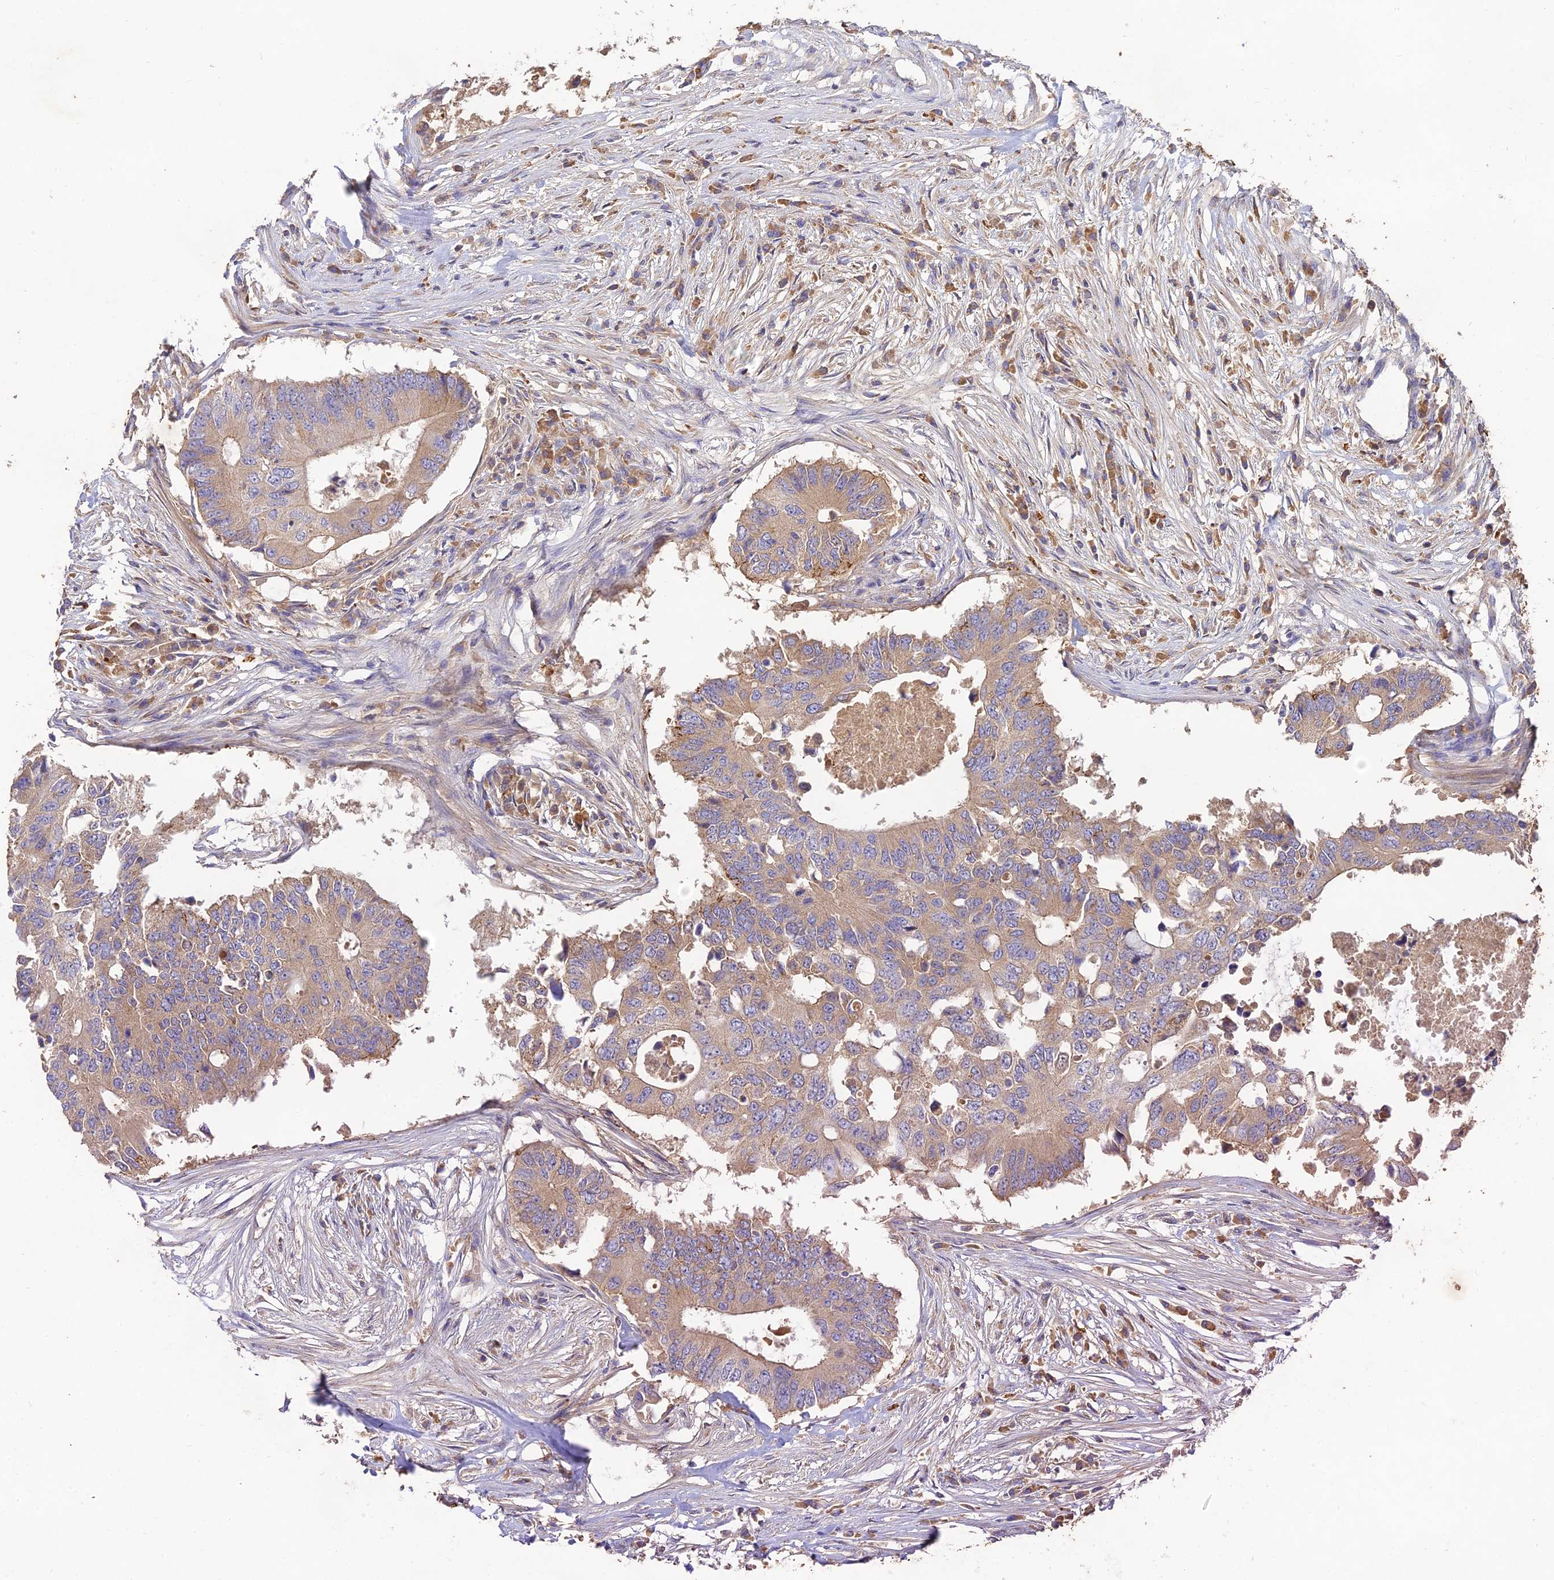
{"staining": {"intensity": "moderate", "quantity": ">75%", "location": "cytoplasmic/membranous"}, "tissue": "colorectal cancer", "cell_type": "Tumor cells", "image_type": "cancer", "snomed": [{"axis": "morphology", "description": "Adenocarcinoma, NOS"}, {"axis": "topography", "description": "Colon"}], "caption": "Protein expression by immunohistochemistry displays moderate cytoplasmic/membranous positivity in about >75% of tumor cells in colorectal cancer (adenocarcinoma).", "gene": "ACSM5", "patient": {"sex": "male", "age": 71}}